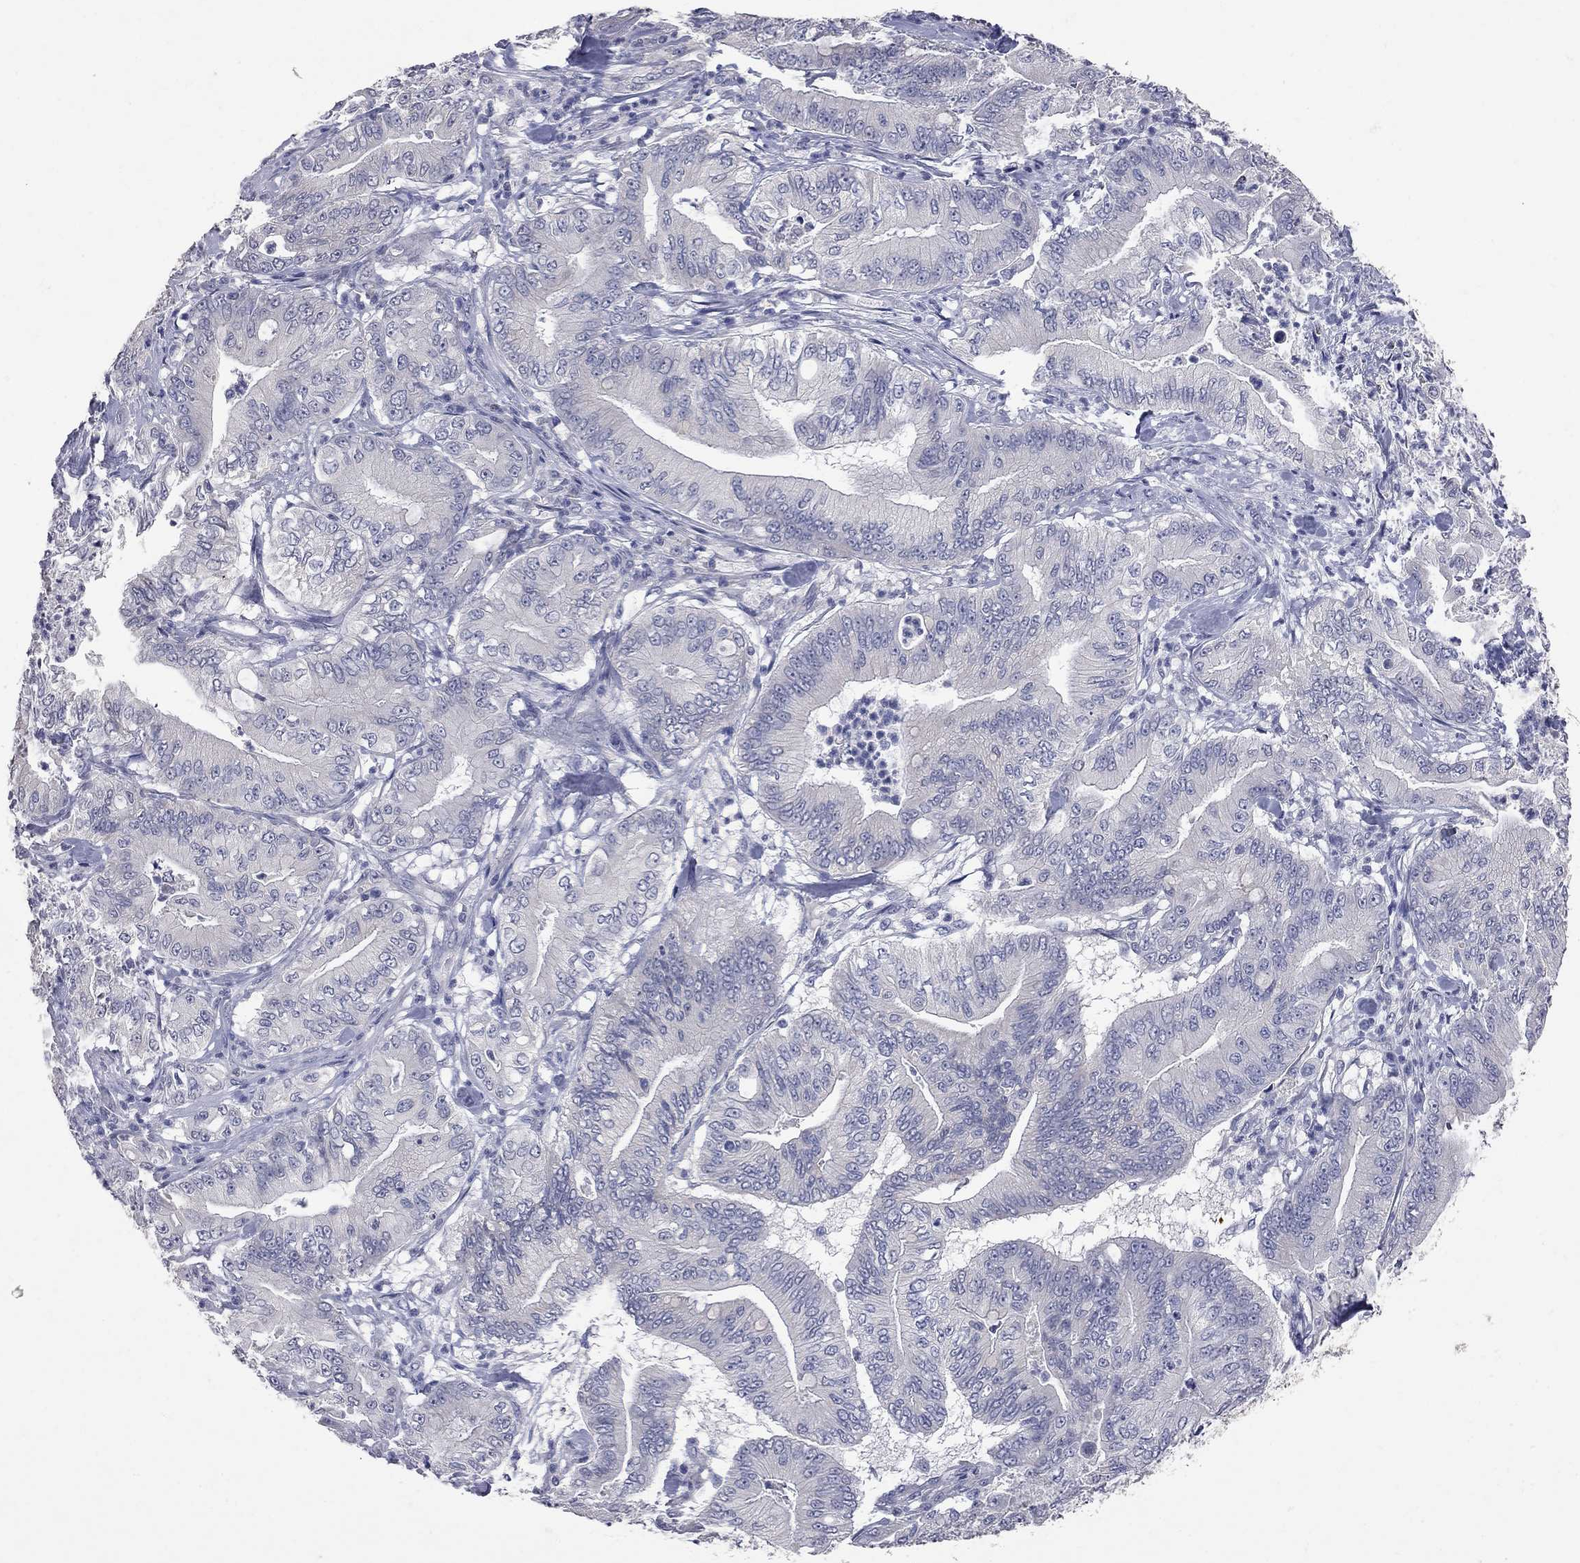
{"staining": {"intensity": "negative", "quantity": "none", "location": "none"}, "tissue": "pancreatic cancer", "cell_type": "Tumor cells", "image_type": "cancer", "snomed": [{"axis": "morphology", "description": "Adenocarcinoma, NOS"}, {"axis": "topography", "description": "Pancreas"}], "caption": "Tumor cells show no significant positivity in pancreatic cancer.", "gene": "NOS2", "patient": {"sex": "male", "age": 71}}